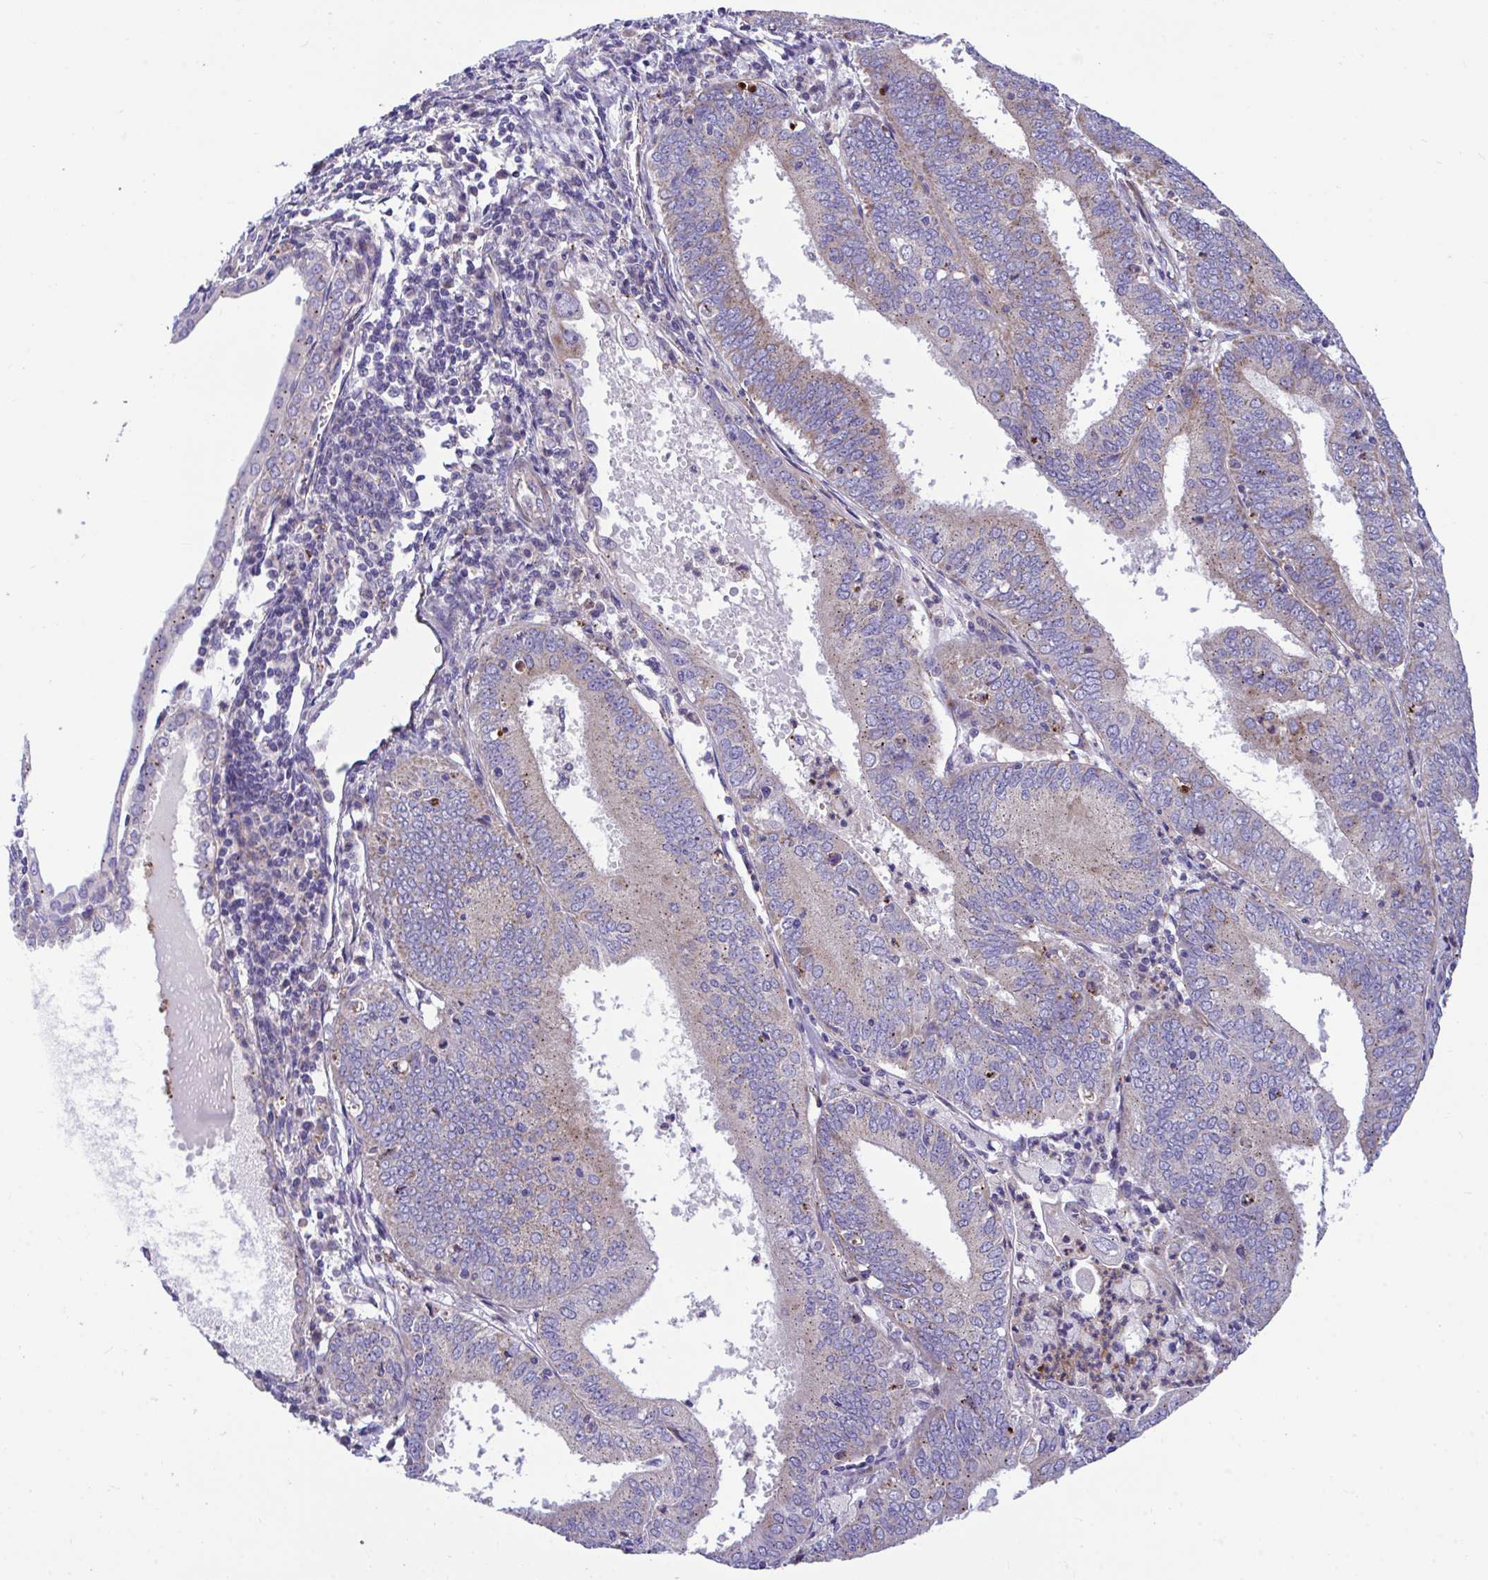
{"staining": {"intensity": "weak", "quantity": "25%-75%", "location": "cytoplasmic/membranous"}, "tissue": "cervical cancer", "cell_type": "Tumor cells", "image_type": "cancer", "snomed": [{"axis": "morphology", "description": "Adenocarcinoma, NOS"}, {"axis": "topography", "description": "Cervix"}], "caption": "Protein staining reveals weak cytoplasmic/membranous staining in about 25%-75% of tumor cells in cervical cancer (adenocarcinoma).", "gene": "MRPS16", "patient": {"sex": "female", "age": 56}}